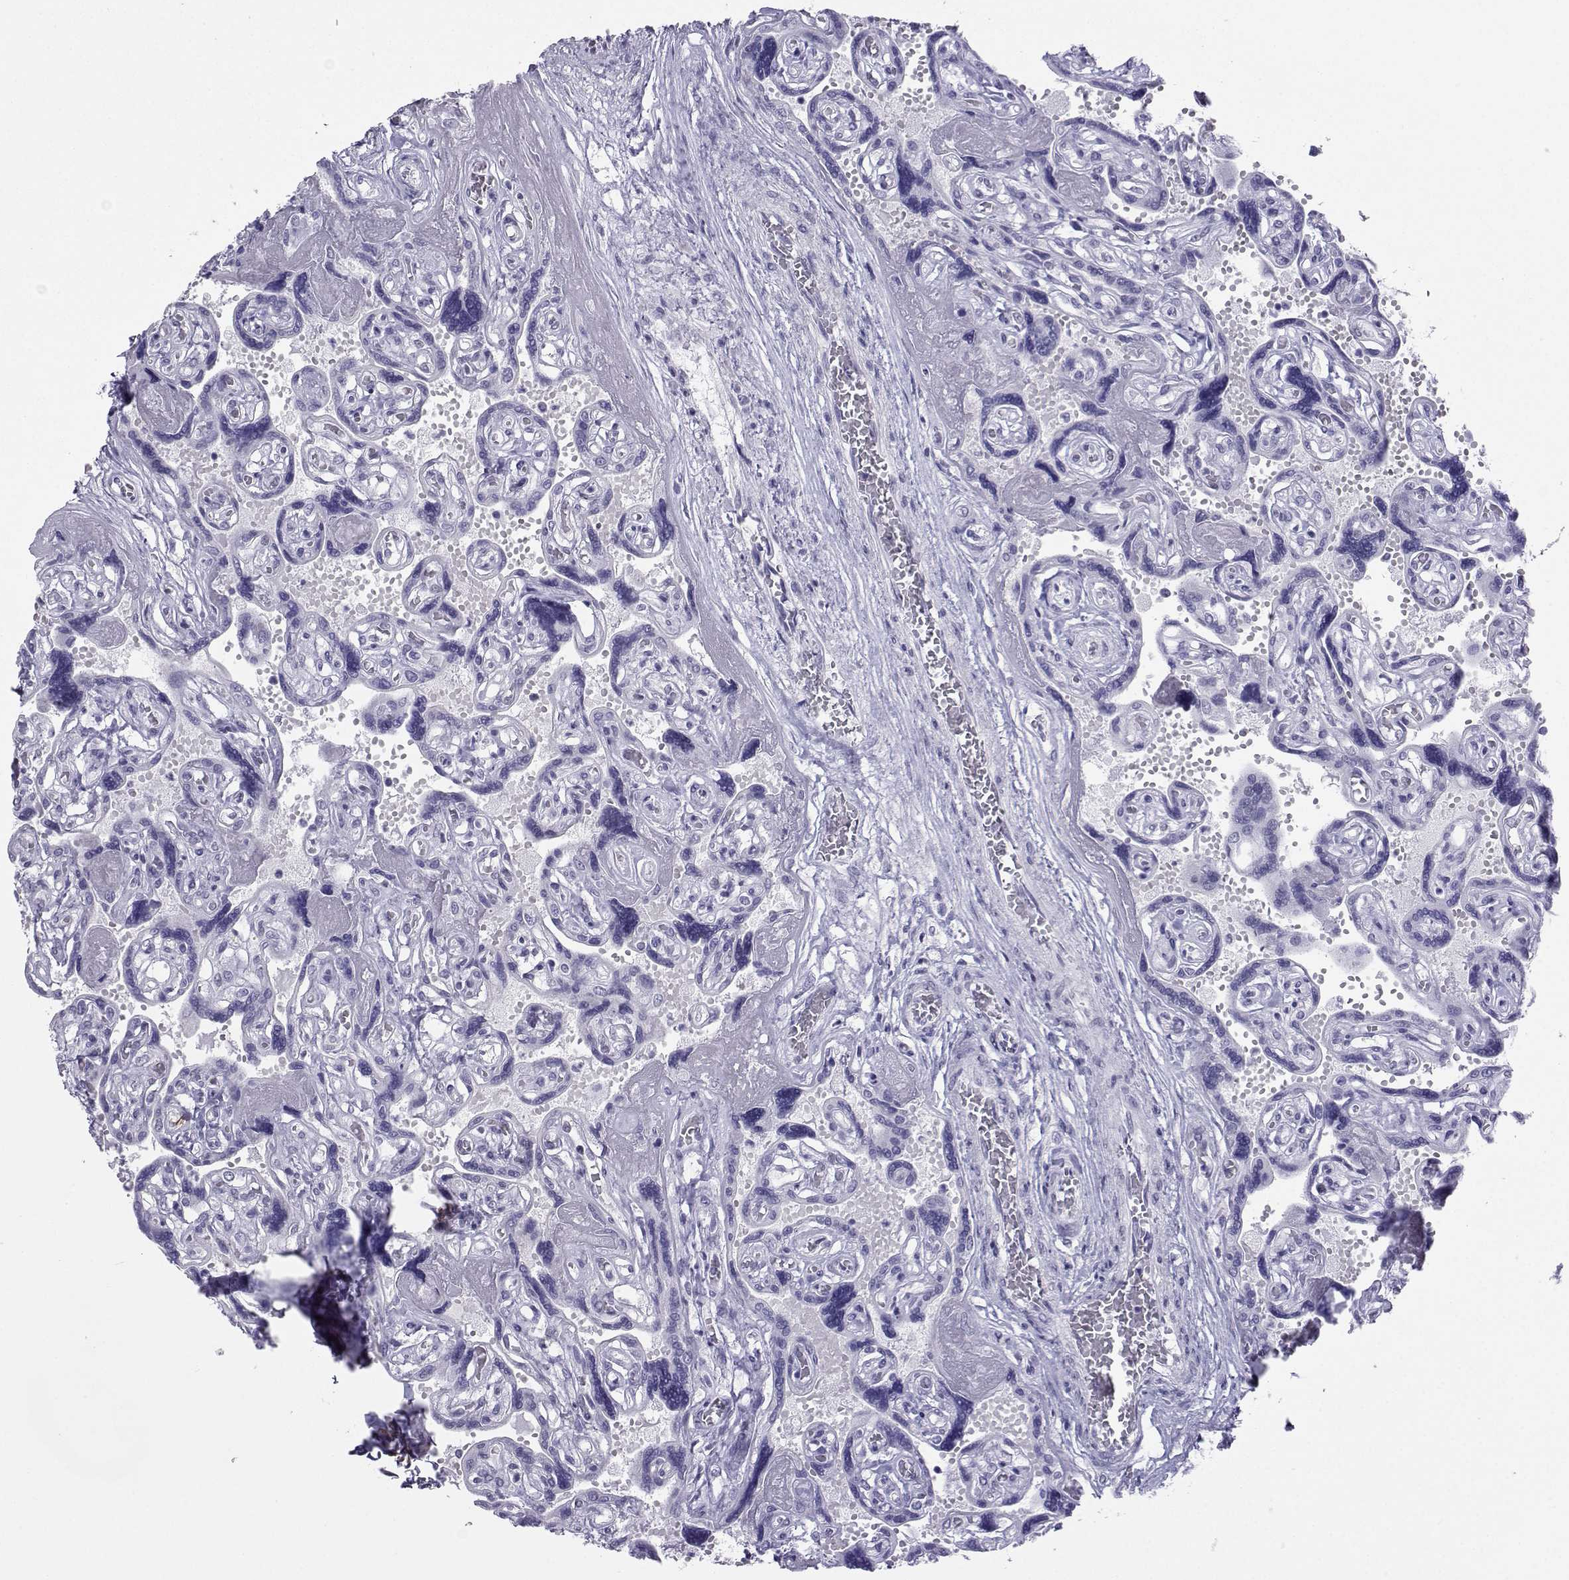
{"staining": {"intensity": "weak", "quantity": "<25%", "location": "nuclear"}, "tissue": "placenta", "cell_type": "Decidual cells", "image_type": "normal", "snomed": [{"axis": "morphology", "description": "Normal tissue, NOS"}, {"axis": "topography", "description": "Placenta"}], "caption": "Protein analysis of normal placenta exhibits no significant expression in decidual cells.", "gene": "LORICRIN", "patient": {"sex": "female", "age": 32}}